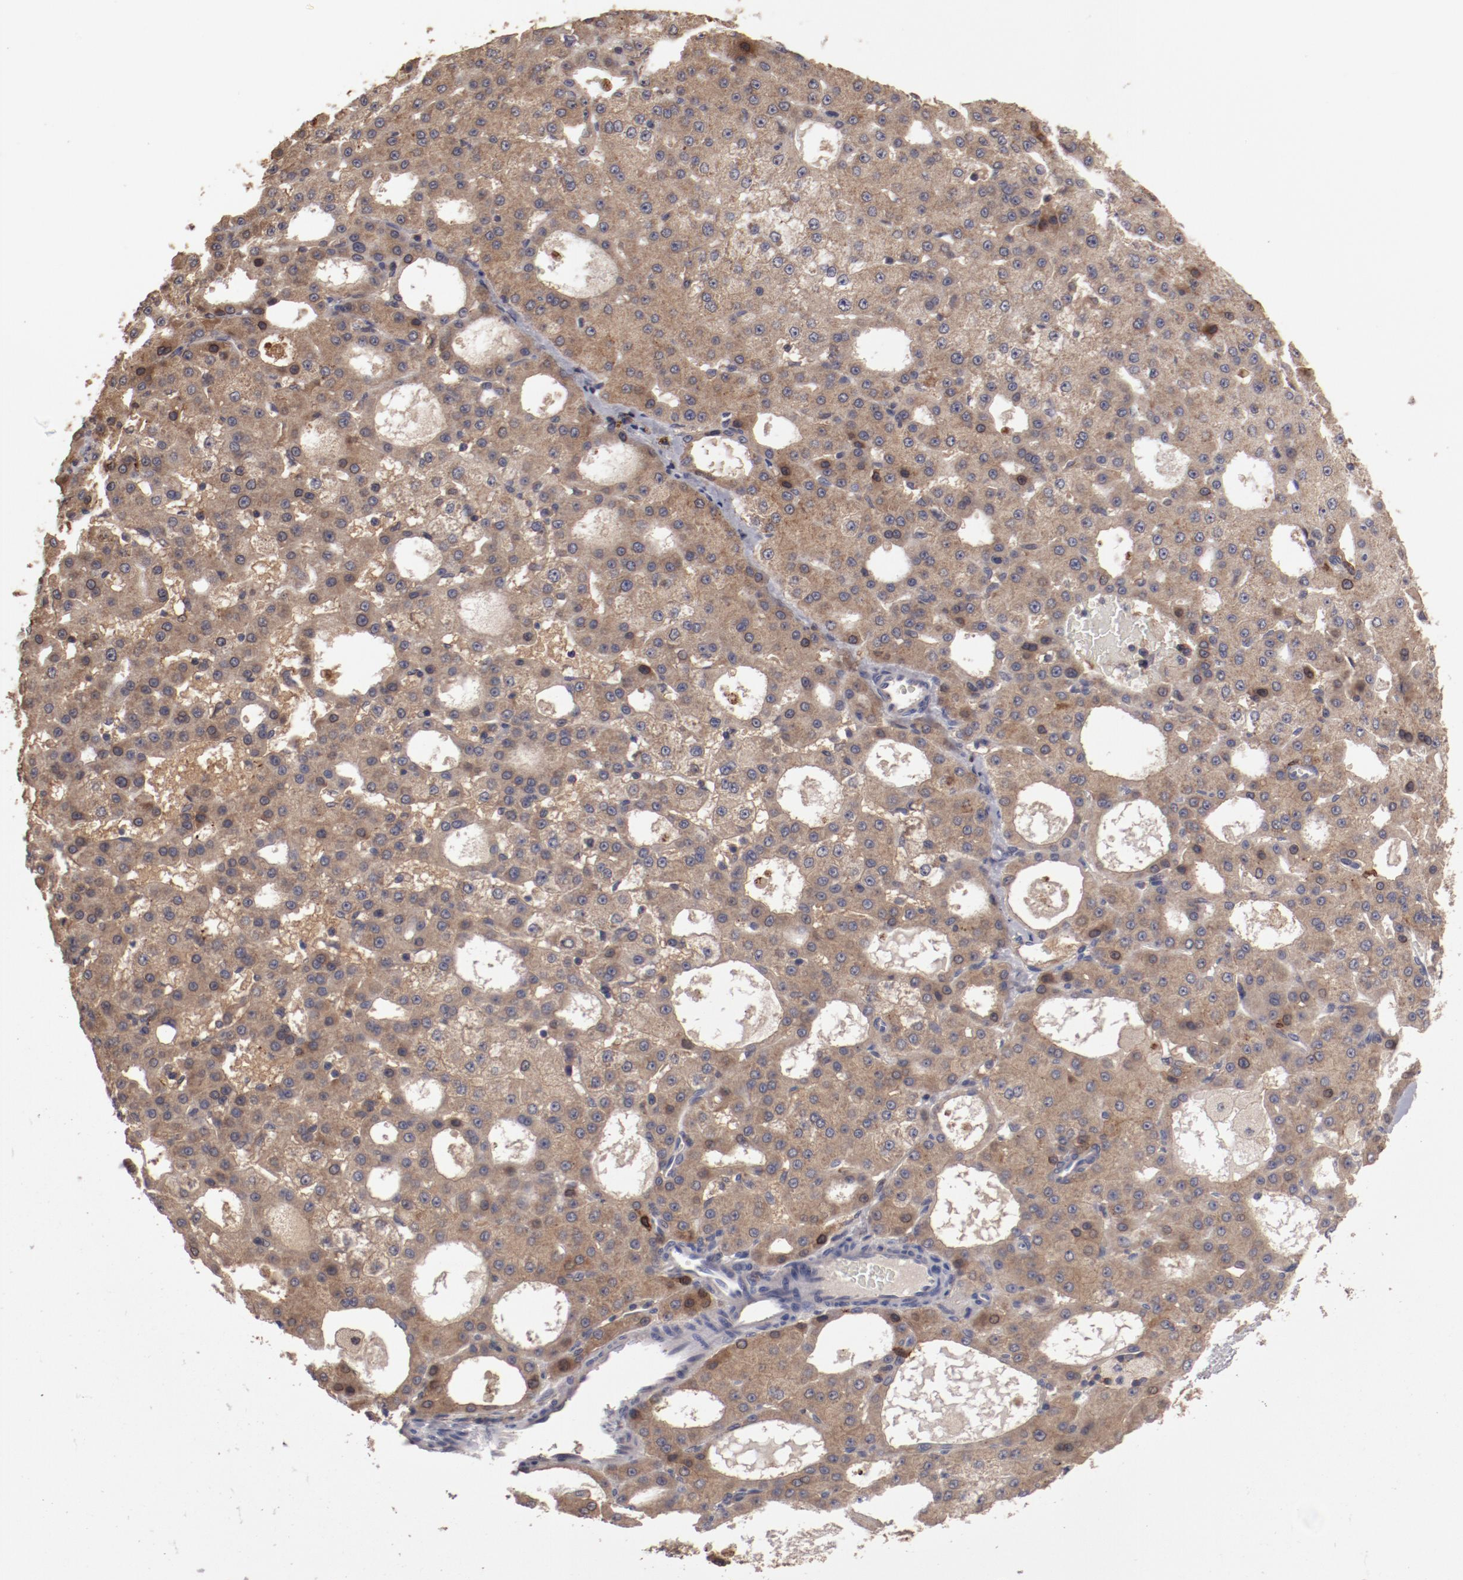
{"staining": {"intensity": "moderate", "quantity": ">75%", "location": "cytoplasmic/membranous"}, "tissue": "liver cancer", "cell_type": "Tumor cells", "image_type": "cancer", "snomed": [{"axis": "morphology", "description": "Carcinoma, Hepatocellular, NOS"}, {"axis": "topography", "description": "Liver"}], "caption": "Brown immunohistochemical staining in human liver cancer (hepatocellular carcinoma) demonstrates moderate cytoplasmic/membranous expression in about >75% of tumor cells. The staining was performed using DAB (3,3'-diaminobenzidine), with brown indicating positive protein expression. Nuclei are stained blue with hematoxylin.", "gene": "LRRC75B", "patient": {"sex": "male", "age": 47}}